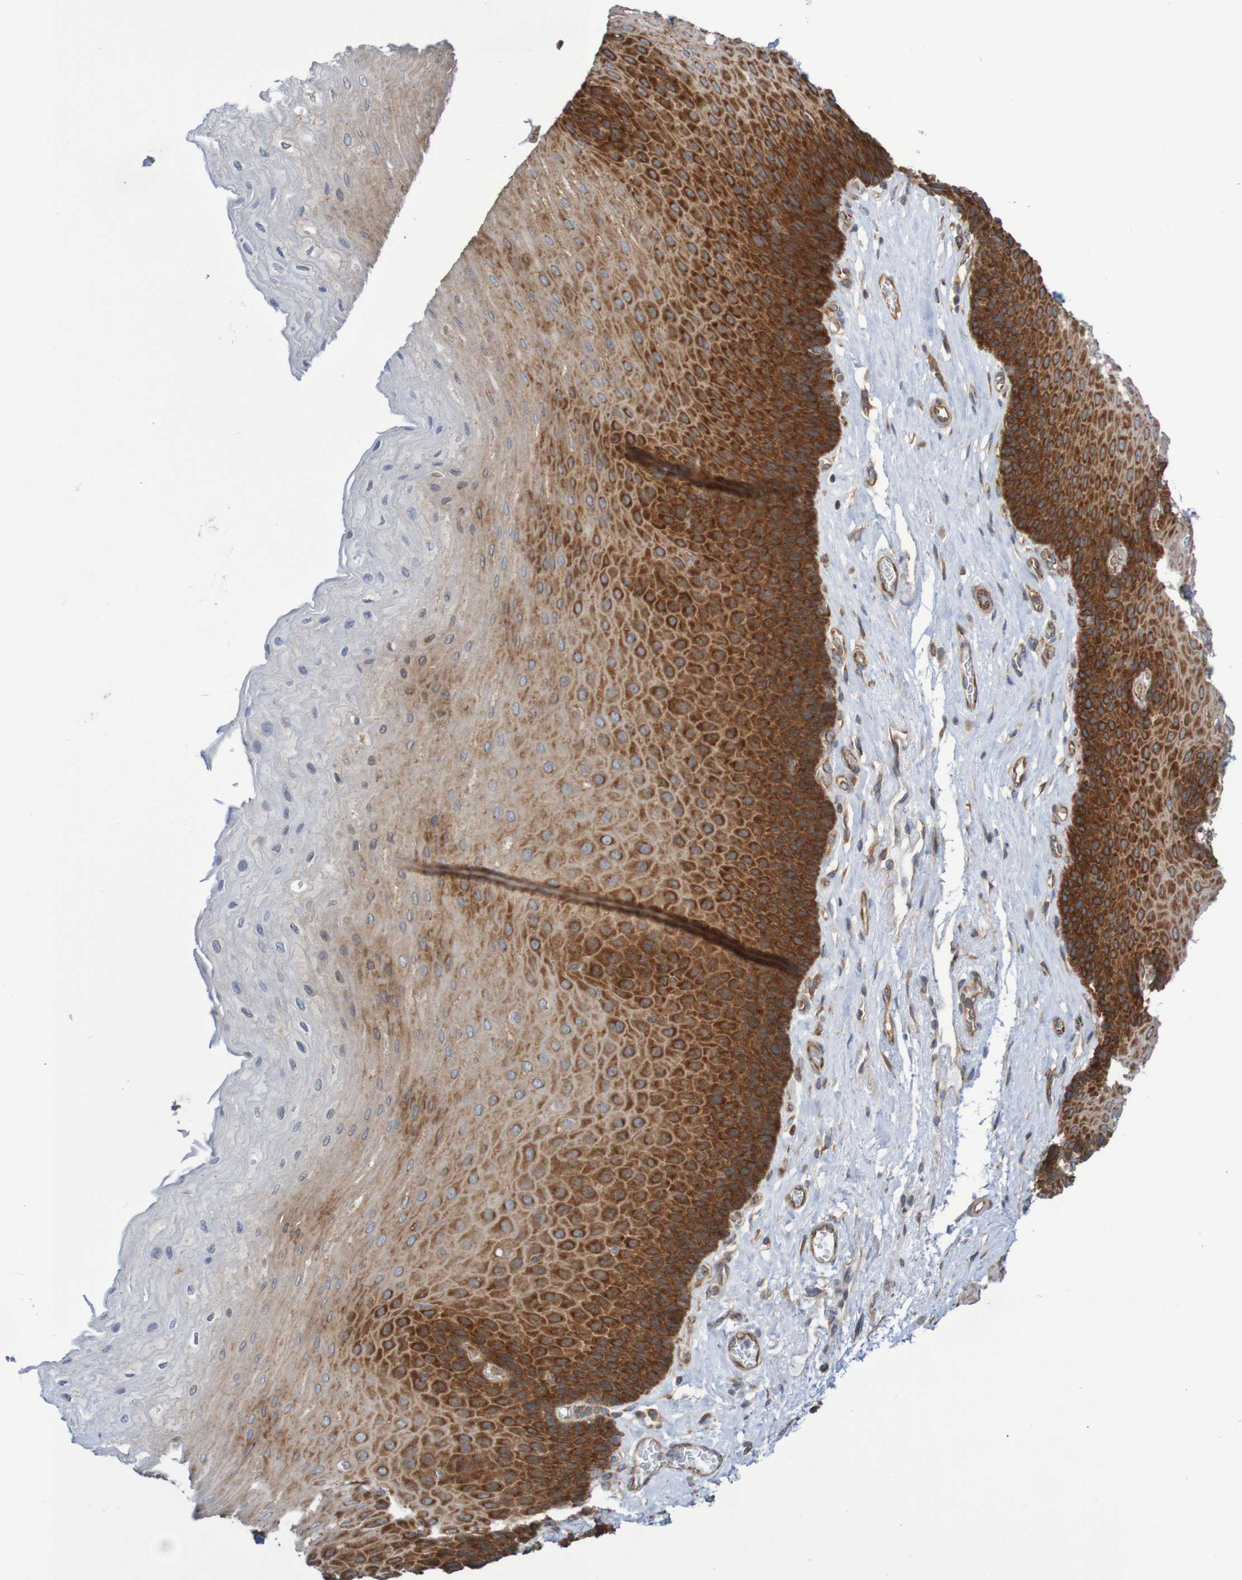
{"staining": {"intensity": "strong", "quantity": ">75%", "location": "cytoplasmic/membranous"}, "tissue": "esophagus", "cell_type": "Squamous epithelial cells", "image_type": "normal", "snomed": [{"axis": "morphology", "description": "Normal tissue, NOS"}, {"axis": "topography", "description": "Esophagus"}], "caption": "A high amount of strong cytoplasmic/membranous positivity is appreciated in about >75% of squamous epithelial cells in normal esophagus.", "gene": "LRRC47", "patient": {"sex": "female", "age": 72}}